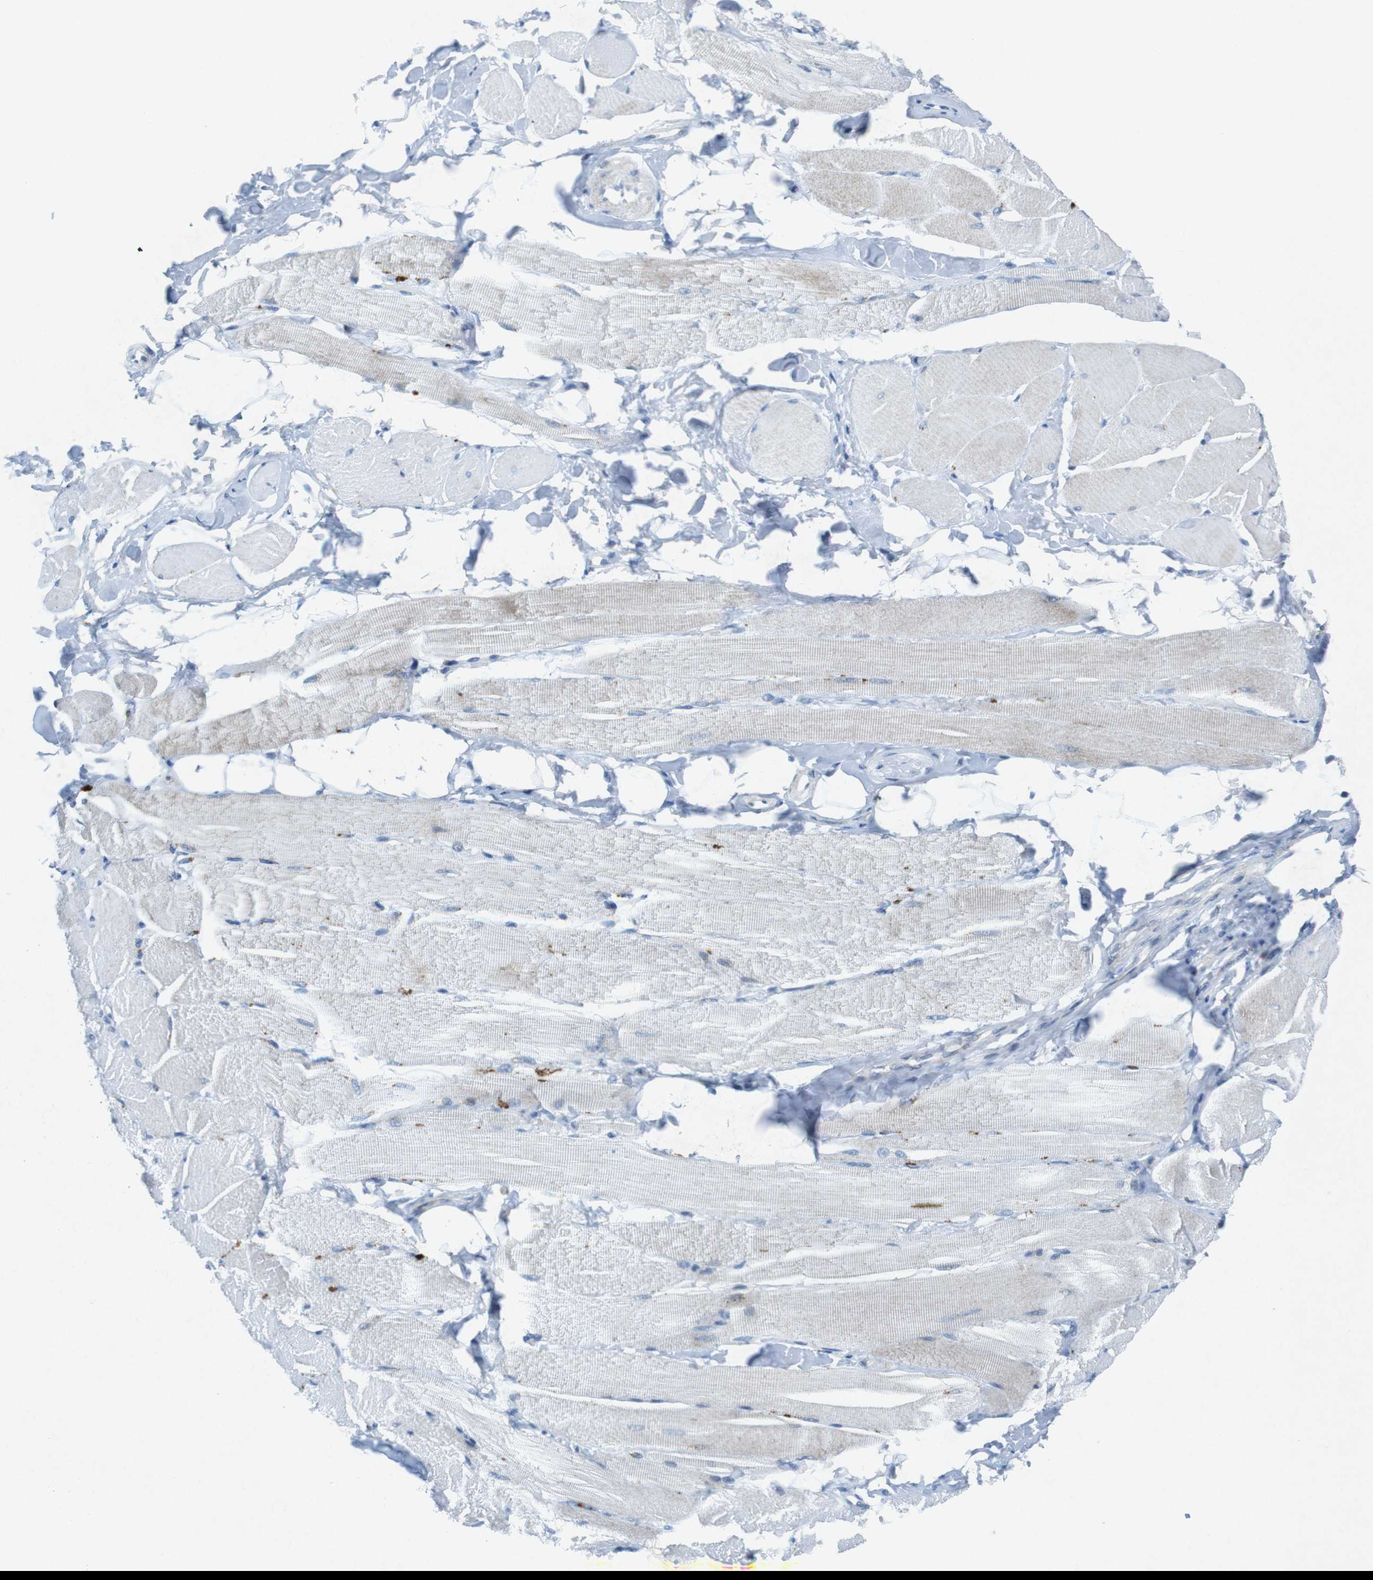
{"staining": {"intensity": "weak", "quantity": "<25%", "location": "cytoplasmic/membranous"}, "tissue": "skeletal muscle", "cell_type": "Myocytes", "image_type": "normal", "snomed": [{"axis": "morphology", "description": "Normal tissue, NOS"}, {"axis": "topography", "description": "Skeletal muscle"}, {"axis": "topography", "description": "Peripheral nerve tissue"}], "caption": "Immunohistochemistry (IHC) photomicrograph of normal skeletal muscle: human skeletal muscle stained with DAB (3,3'-diaminobenzidine) reveals no significant protein positivity in myocytes. The staining was performed using DAB (3,3'-diaminobenzidine) to visualize the protein expression in brown, while the nuclei were stained in blue with hematoxylin (Magnification: 20x).", "gene": "CHAF1A", "patient": {"sex": "female", "age": 84}}